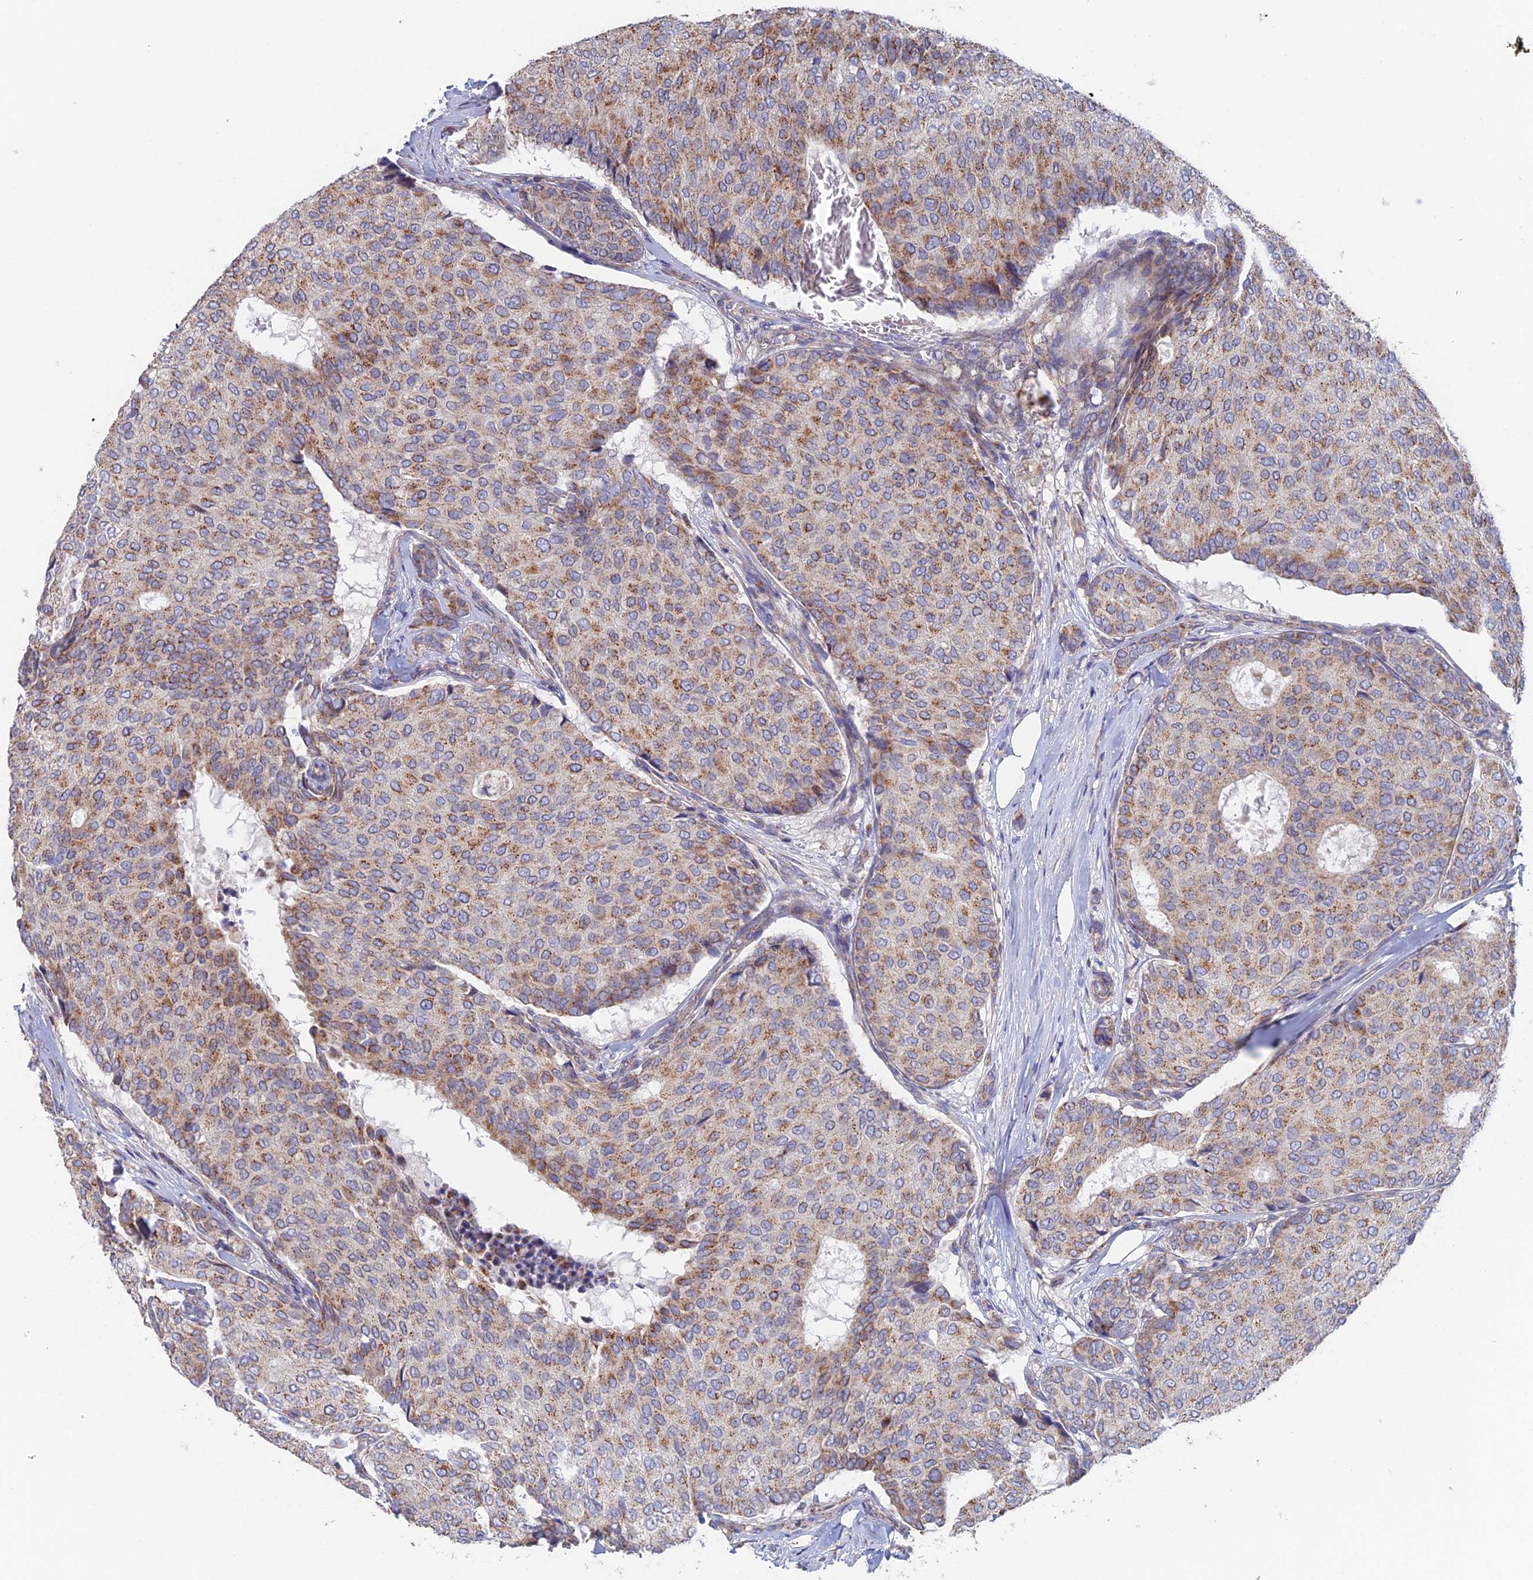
{"staining": {"intensity": "moderate", "quantity": ">75%", "location": "cytoplasmic/membranous"}, "tissue": "breast cancer", "cell_type": "Tumor cells", "image_type": "cancer", "snomed": [{"axis": "morphology", "description": "Duct carcinoma"}, {"axis": "topography", "description": "Breast"}], "caption": "Breast cancer stained with DAB immunohistochemistry (IHC) demonstrates medium levels of moderate cytoplasmic/membranous staining in about >75% of tumor cells.", "gene": "ECSIT", "patient": {"sex": "female", "age": 75}}